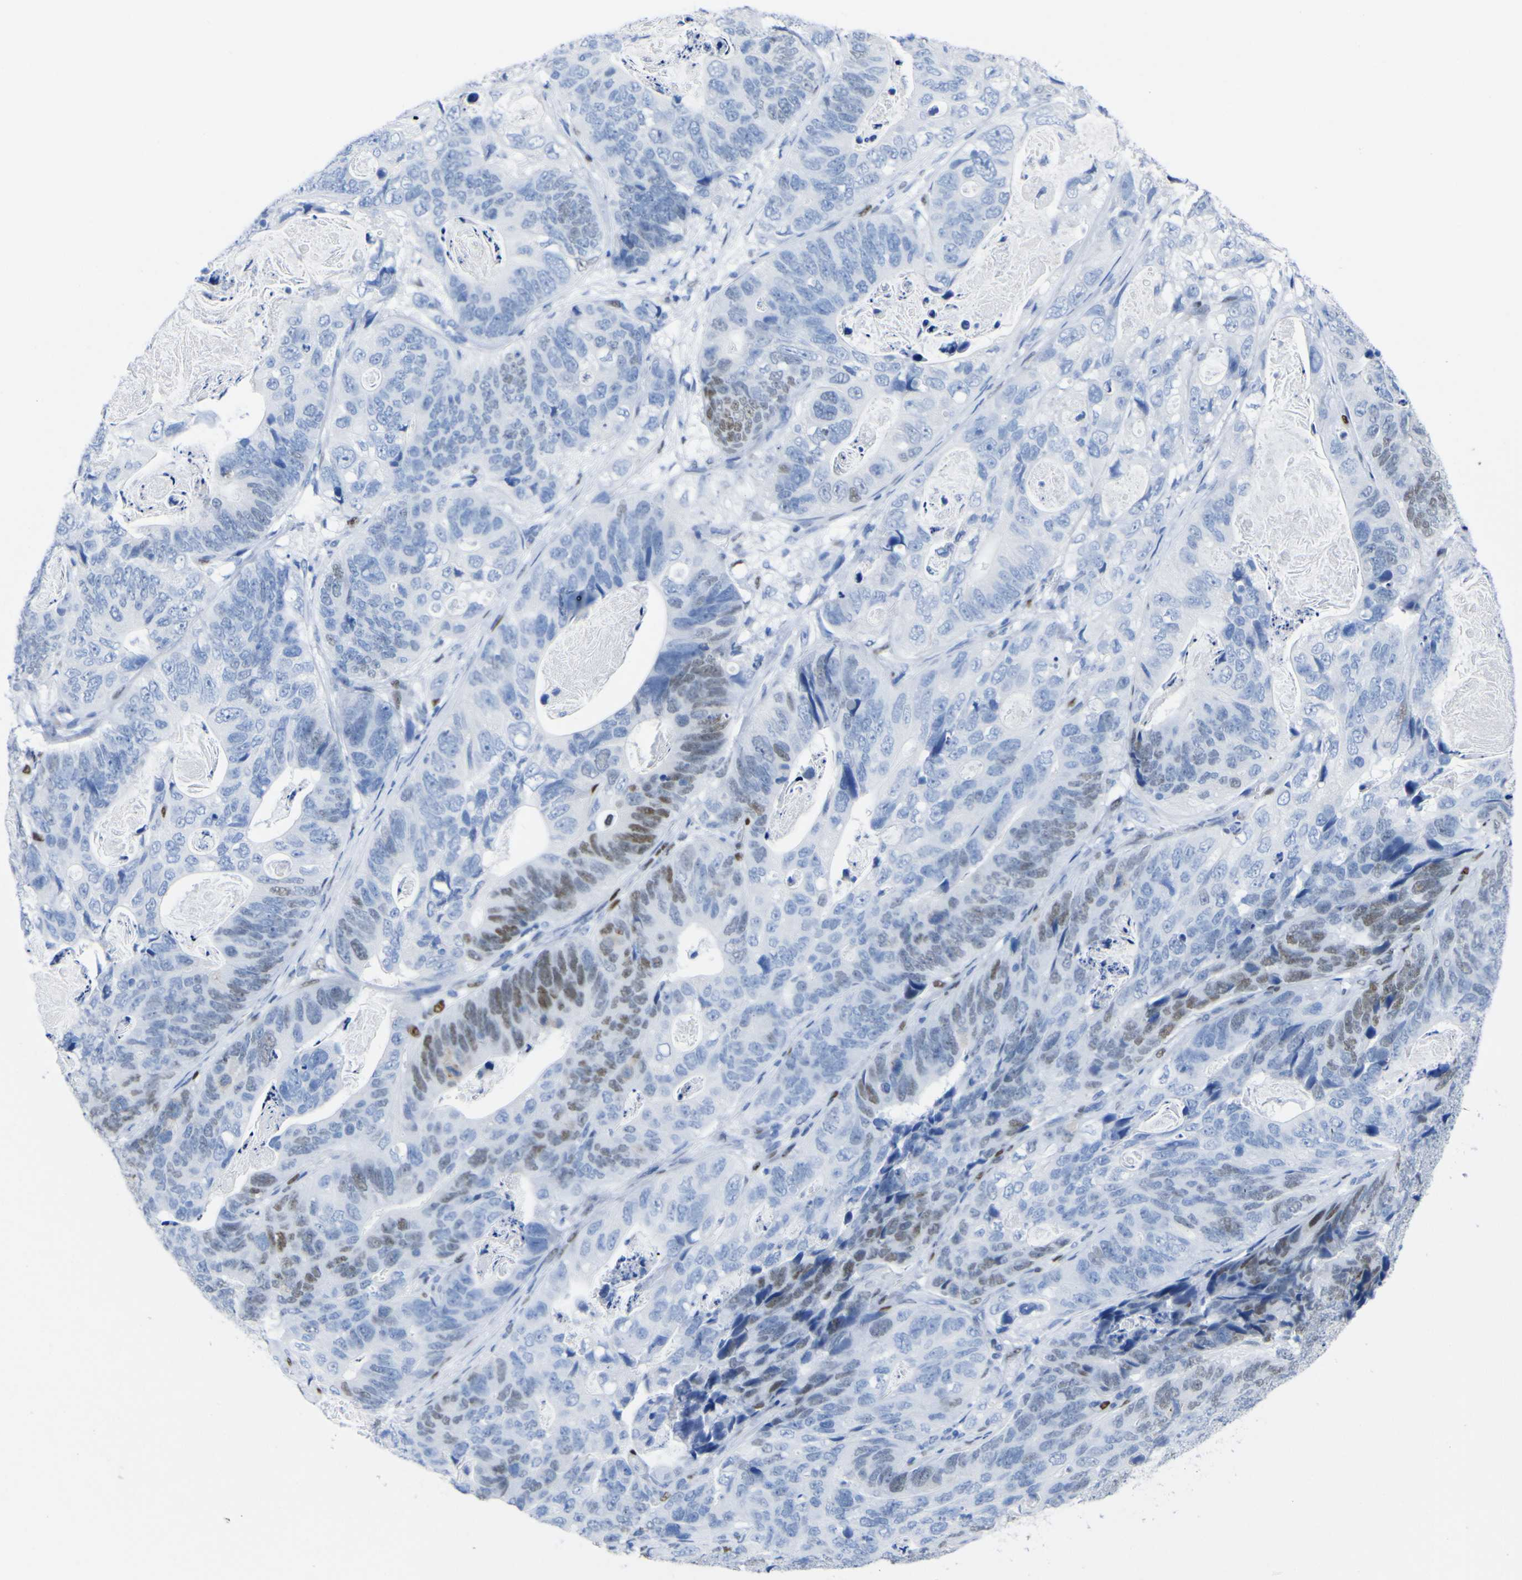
{"staining": {"intensity": "strong", "quantity": "<25%", "location": "nuclear"}, "tissue": "stomach cancer", "cell_type": "Tumor cells", "image_type": "cancer", "snomed": [{"axis": "morphology", "description": "Adenocarcinoma, NOS"}, {"axis": "topography", "description": "Stomach"}], "caption": "The micrograph reveals immunohistochemical staining of stomach cancer (adenocarcinoma). There is strong nuclear expression is appreciated in about <25% of tumor cells.", "gene": "DACH1", "patient": {"sex": "female", "age": 89}}